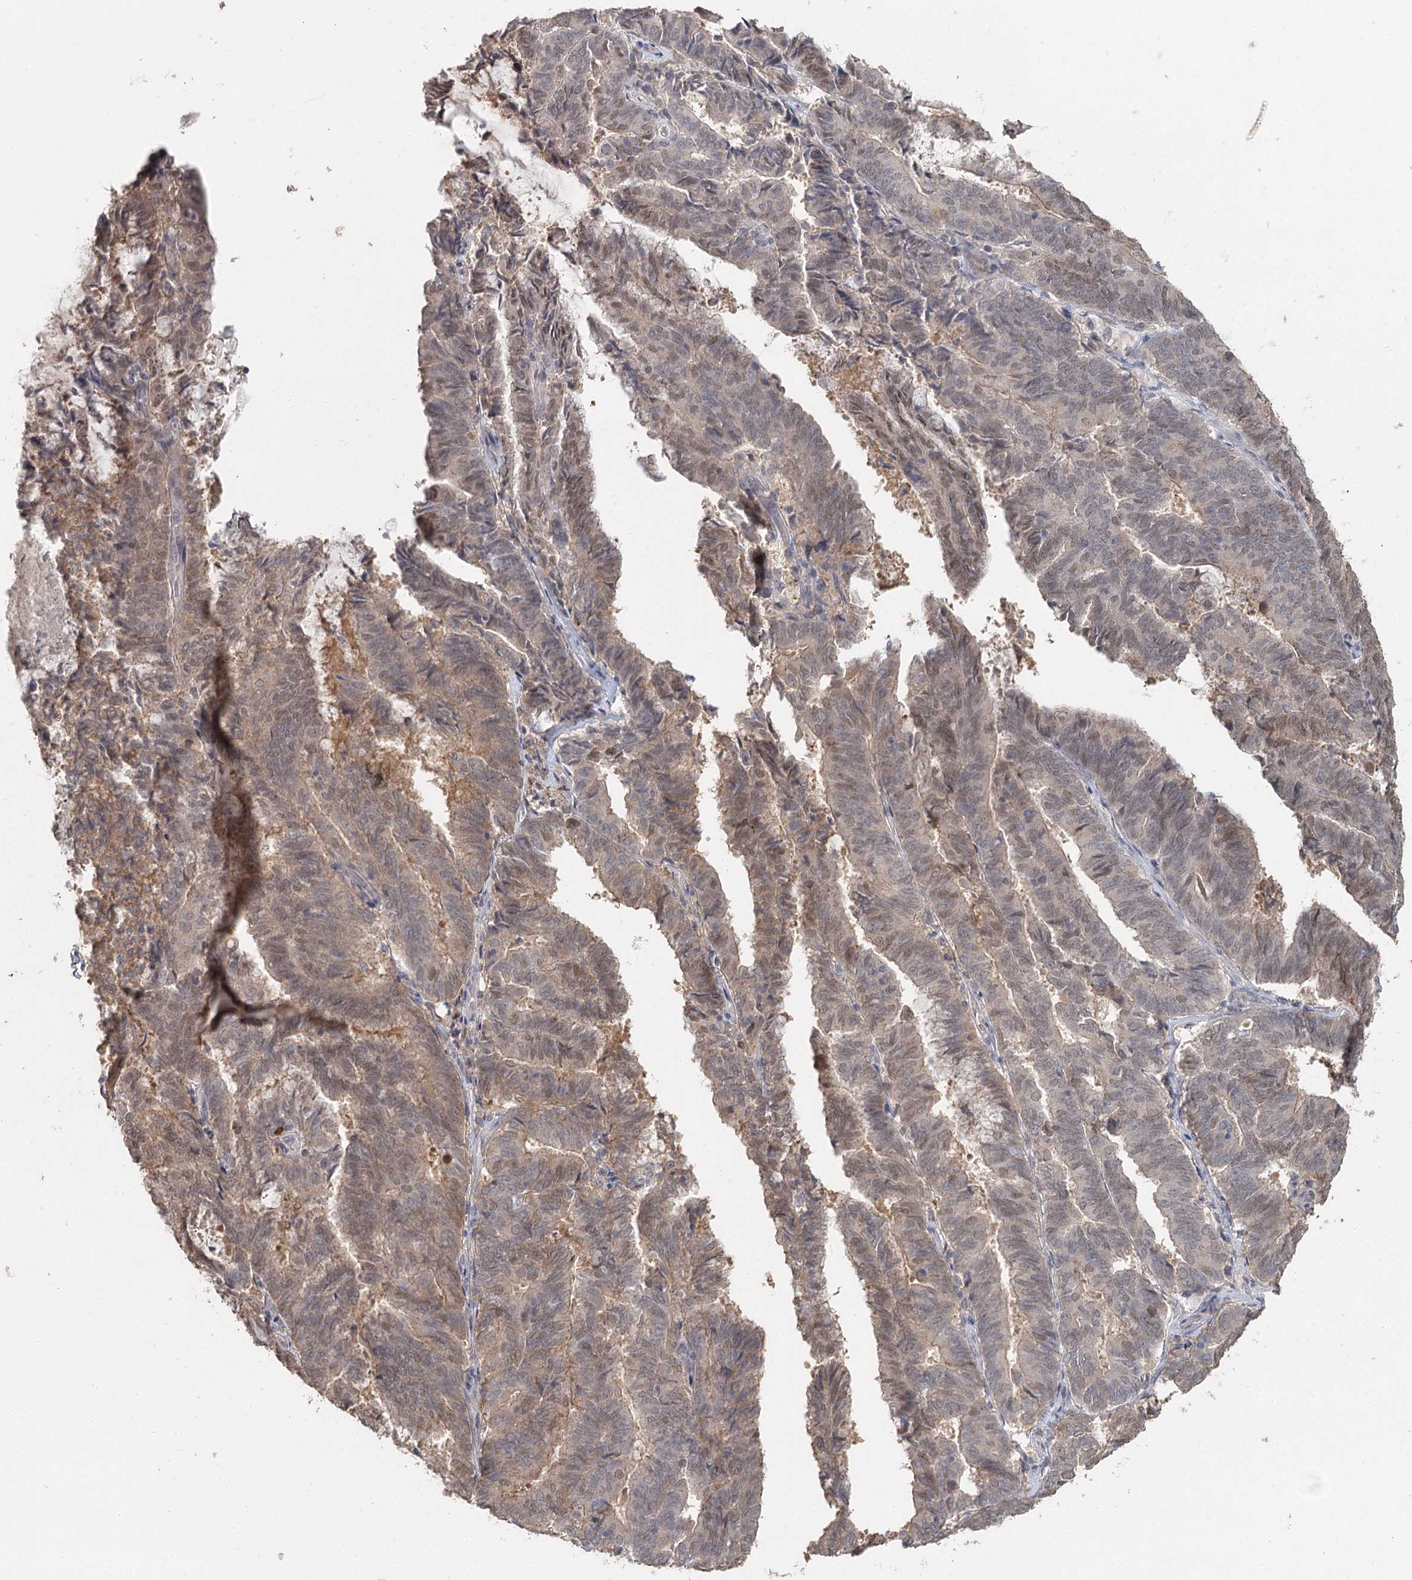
{"staining": {"intensity": "weak", "quantity": "25%-75%", "location": "nuclear"}, "tissue": "endometrial cancer", "cell_type": "Tumor cells", "image_type": "cancer", "snomed": [{"axis": "morphology", "description": "Adenocarcinoma, NOS"}, {"axis": "topography", "description": "Endometrium"}], "caption": "Adenocarcinoma (endometrial) stained with DAB IHC exhibits low levels of weak nuclear staining in about 25%-75% of tumor cells.", "gene": "ADK", "patient": {"sex": "female", "age": 80}}